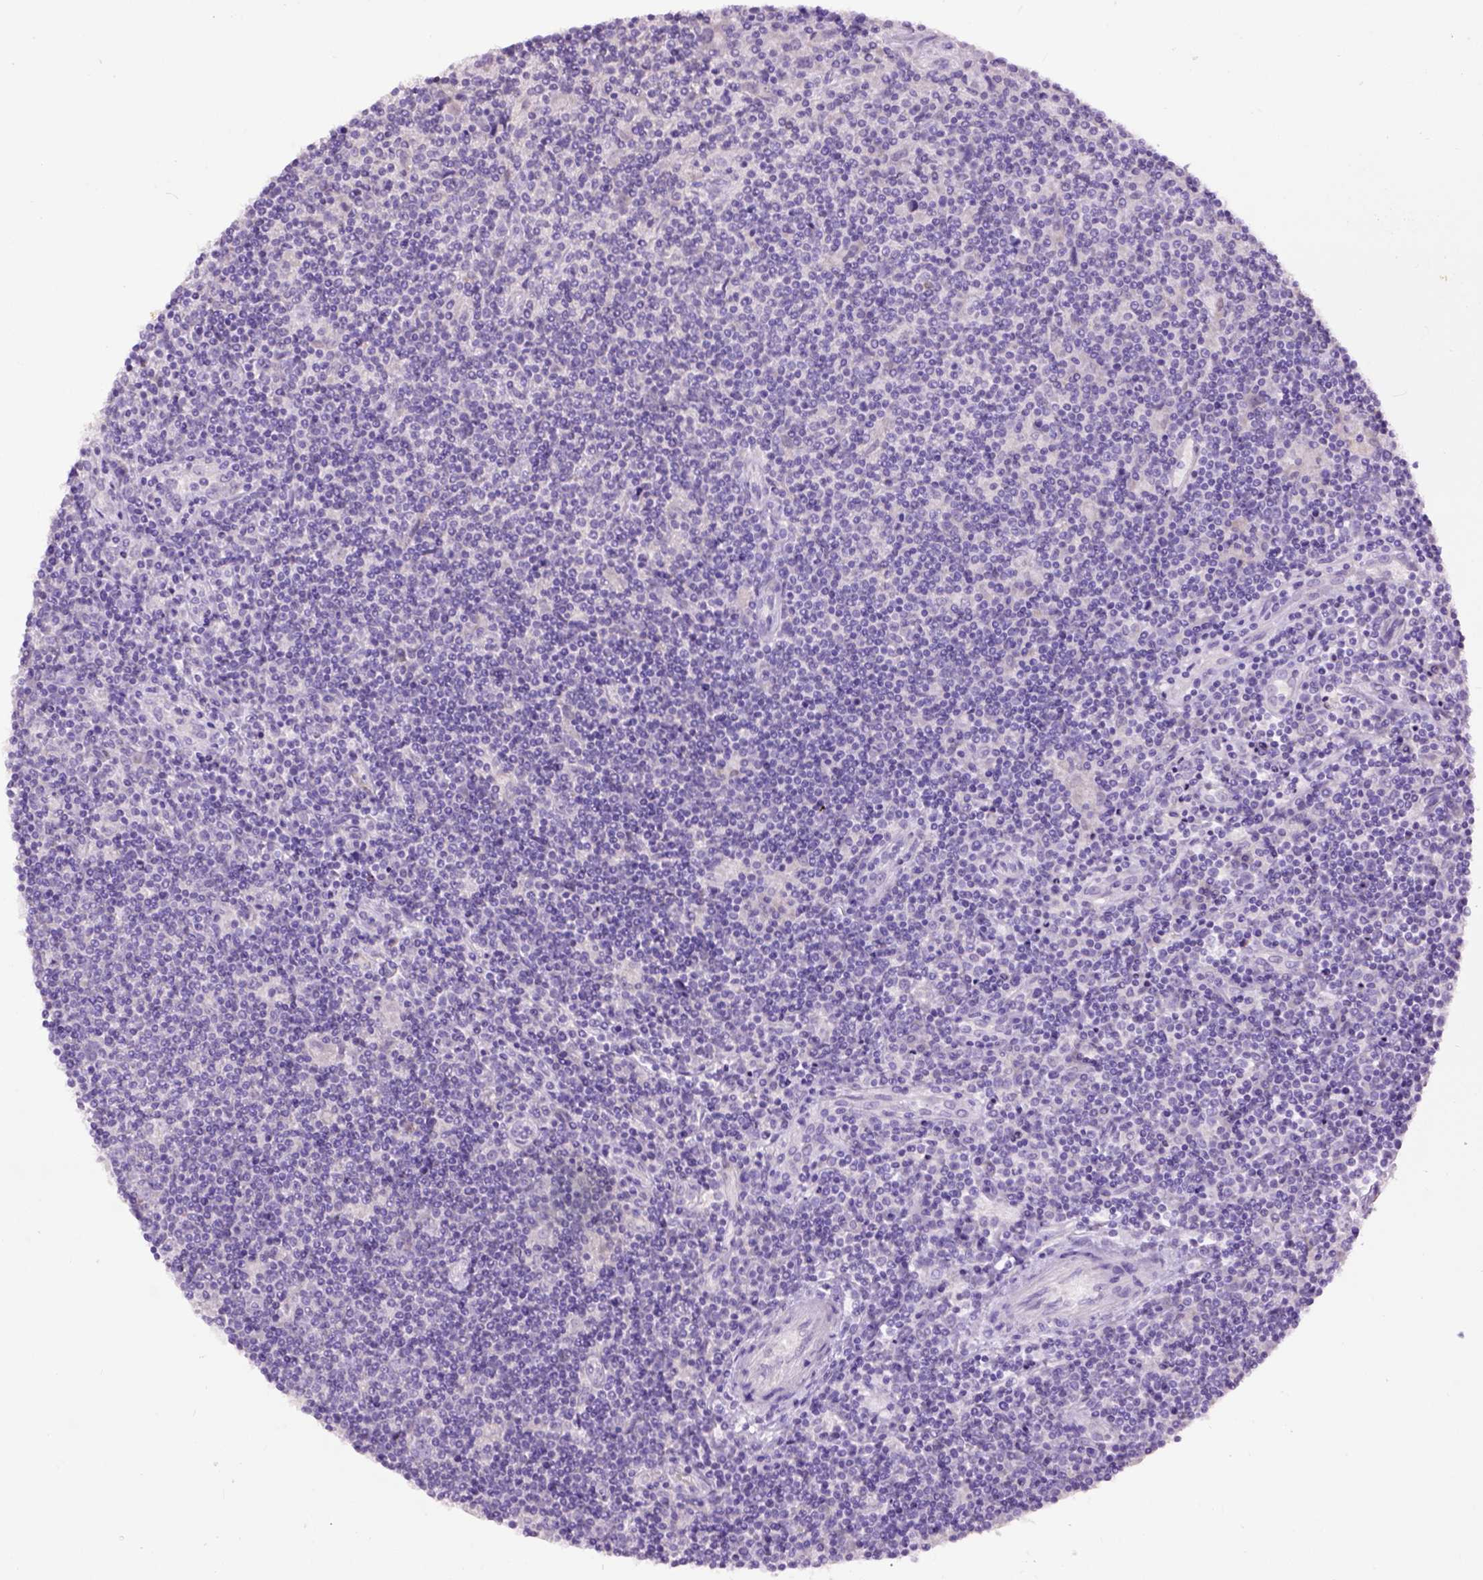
{"staining": {"intensity": "negative", "quantity": "none", "location": "none"}, "tissue": "lymphoma", "cell_type": "Tumor cells", "image_type": "cancer", "snomed": [{"axis": "morphology", "description": "Hodgkin's disease, NOS"}, {"axis": "topography", "description": "Lymph node"}], "caption": "This is a micrograph of IHC staining of lymphoma, which shows no expression in tumor cells. (DAB (3,3'-diaminobenzidine) immunohistochemistry (IHC) with hematoxylin counter stain).", "gene": "MAPT", "patient": {"sex": "male", "age": 40}}